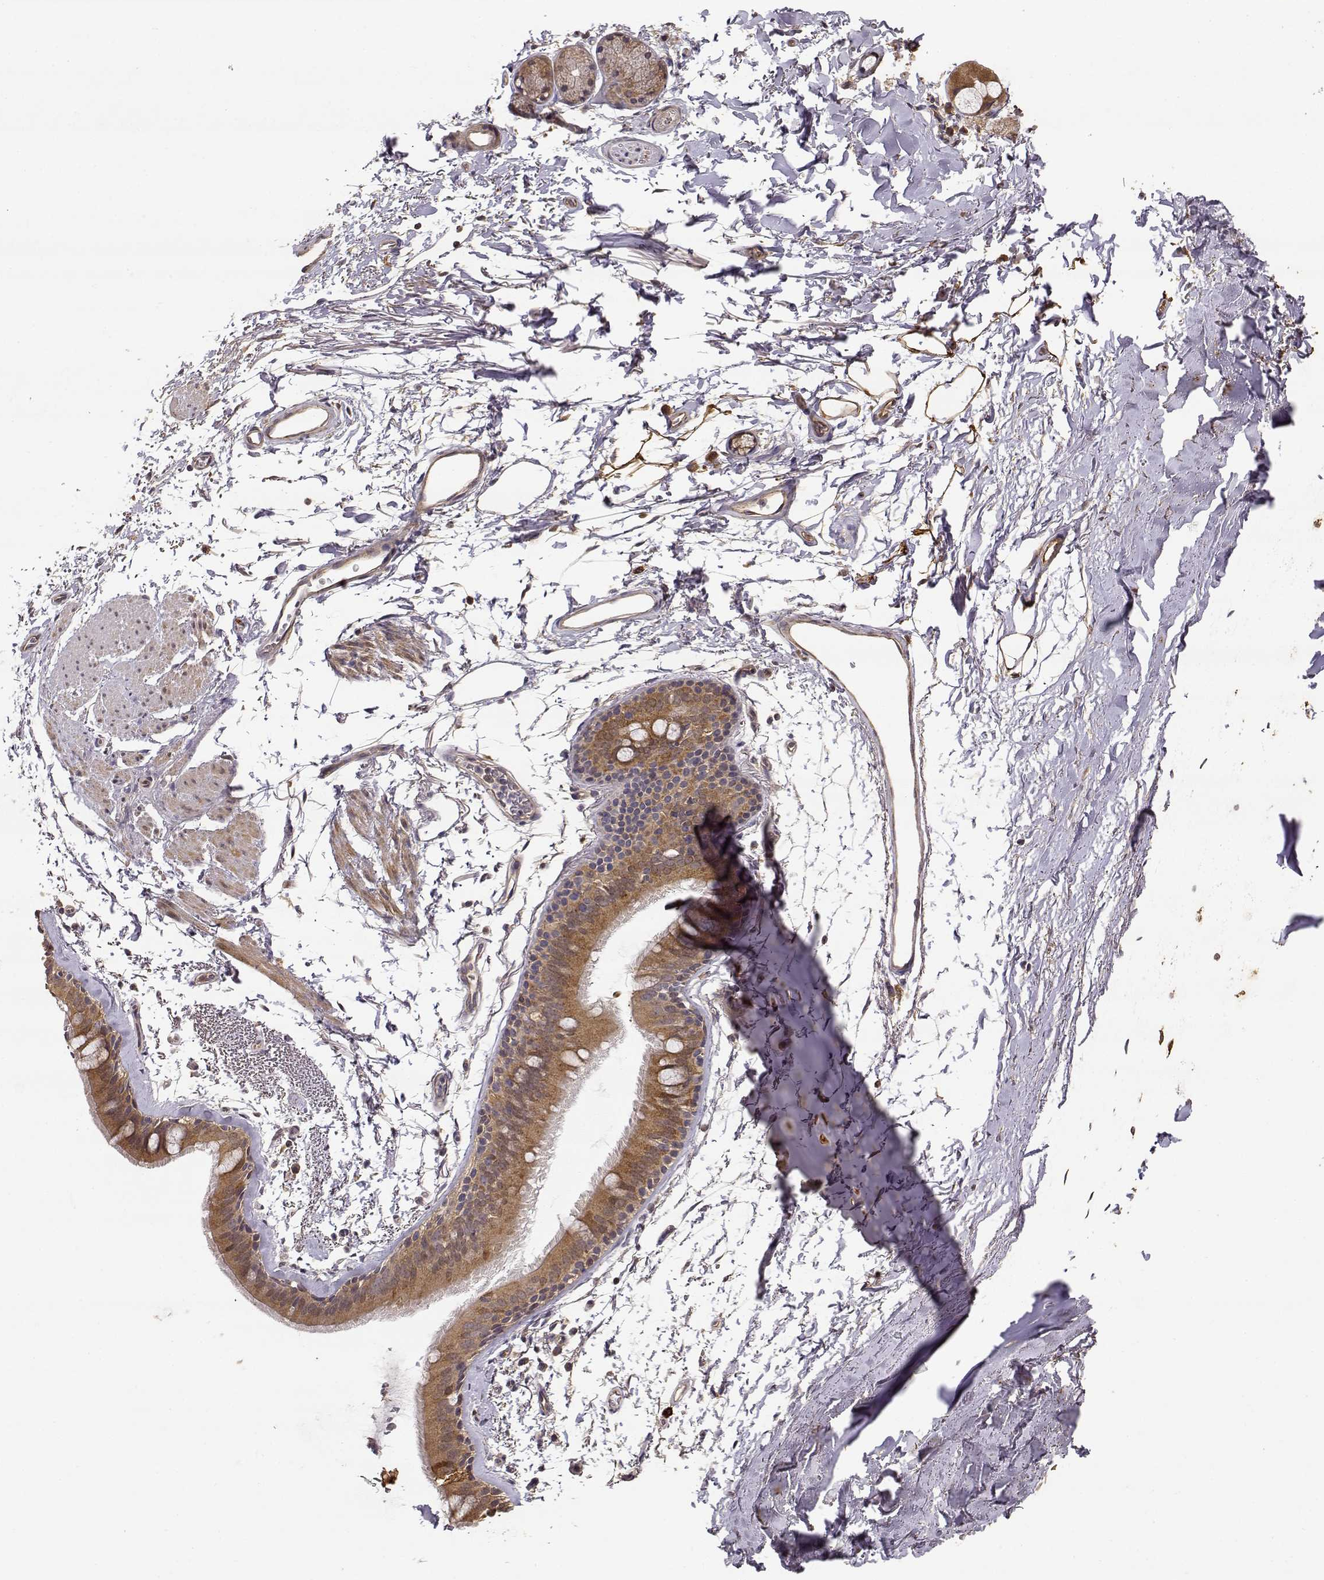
{"staining": {"intensity": "strong", "quantity": "25%-75%", "location": "cytoplasmic/membranous"}, "tissue": "adipose tissue", "cell_type": "Adipocytes", "image_type": "normal", "snomed": [{"axis": "morphology", "description": "Normal tissue, NOS"}, {"axis": "topography", "description": "Lymph node"}, {"axis": "topography", "description": "Bronchus"}], "caption": "Immunohistochemistry micrograph of unremarkable adipose tissue stained for a protein (brown), which demonstrates high levels of strong cytoplasmic/membranous staining in about 25%-75% of adipocytes.", "gene": "CRIM1", "patient": {"sex": "female", "age": 70}}